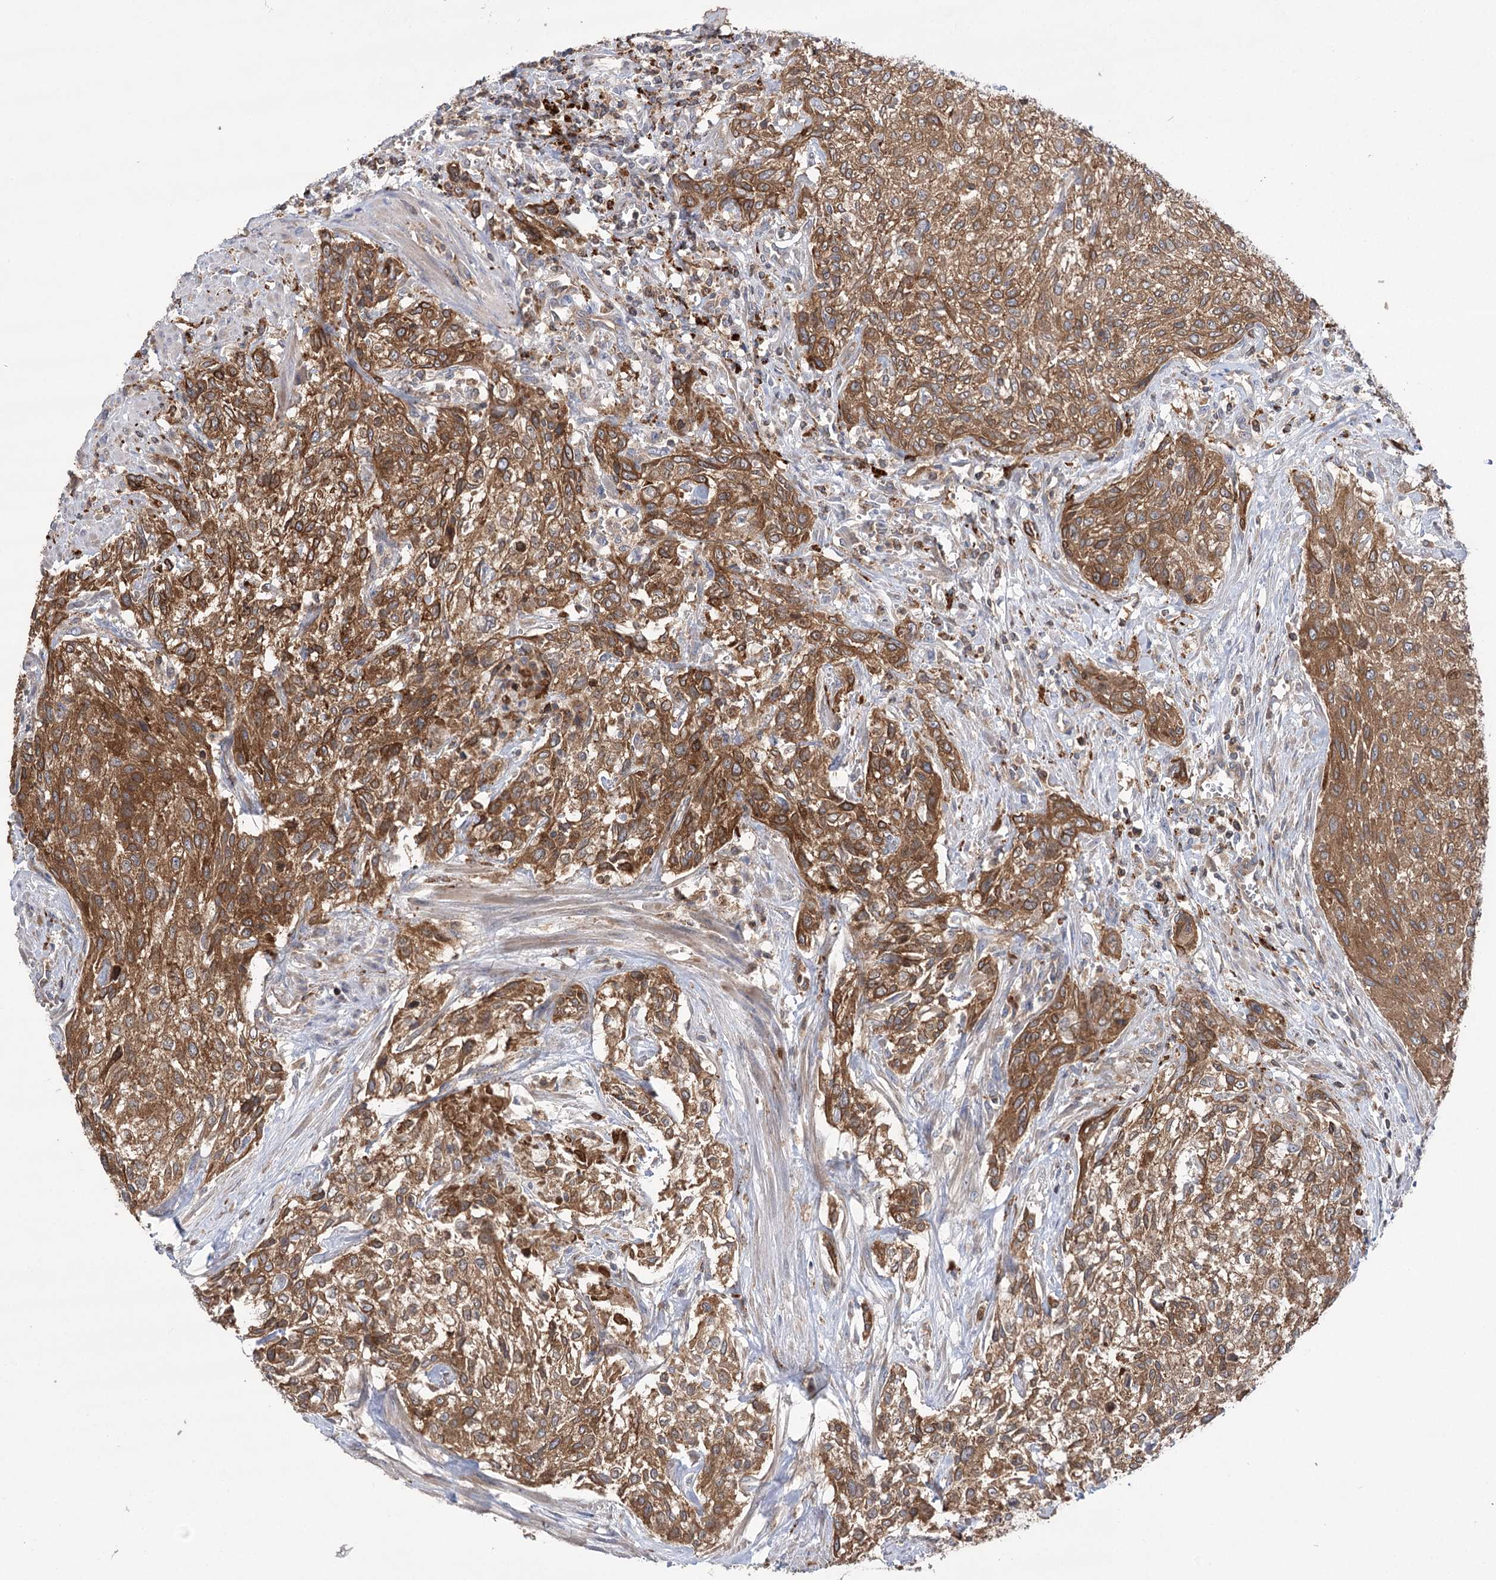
{"staining": {"intensity": "moderate", "quantity": ">75%", "location": "cytoplasmic/membranous"}, "tissue": "urothelial cancer", "cell_type": "Tumor cells", "image_type": "cancer", "snomed": [{"axis": "morphology", "description": "Normal tissue, NOS"}, {"axis": "morphology", "description": "Urothelial carcinoma, NOS"}, {"axis": "topography", "description": "Urinary bladder"}, {"axis": "topography", "description": "Peripheral nerve tissue"}], "caption": "Approximately >75% of tumor cells in urothelial cancer reveal moderate cytoplasmic/membranous protein staining as visualized by brown immunohistochemical staining.", "gene": "VPS37B", "patient": {"sex": "male", "age": 35}}